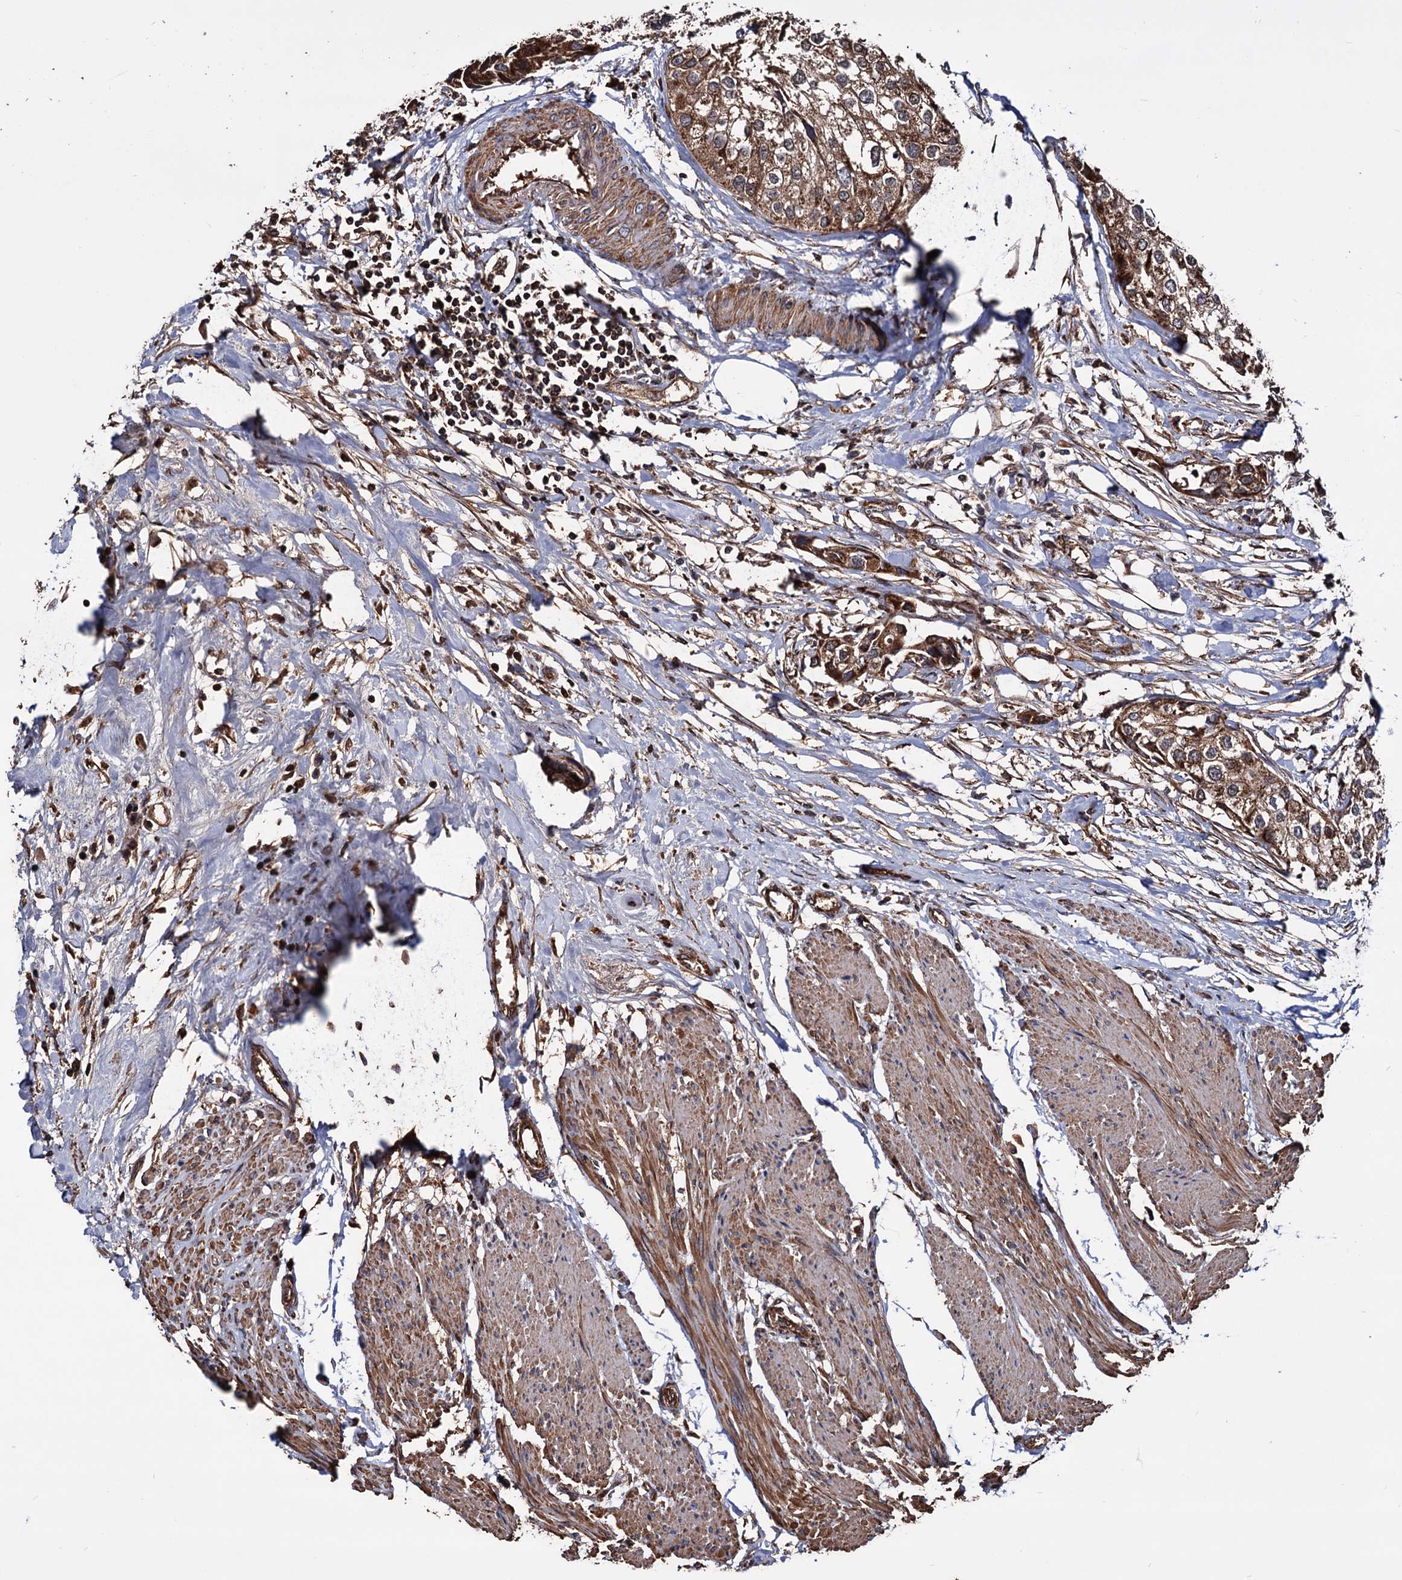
{"staining": {"intensity": "moderate", "quantity": ">75%", "location": "cytoplasmic/membranous"}, "tissue": "urothelial cancer", "cell_type": "Tumor cells", "image_type": "cancer", "snomed": [{"axis": "morphology", "description": "Urothelial carcinoma, High grade"}, {"axis": "topography", "description": "Urinary bladder"}], "caption": "IHC of human urothelial cancer exhibits medium levels of moderate cytoplasmic/membranous expression in about >75% of tumor cells.", "gene": "MRPL42", "patient": {"sex": "male", "age": 64}}